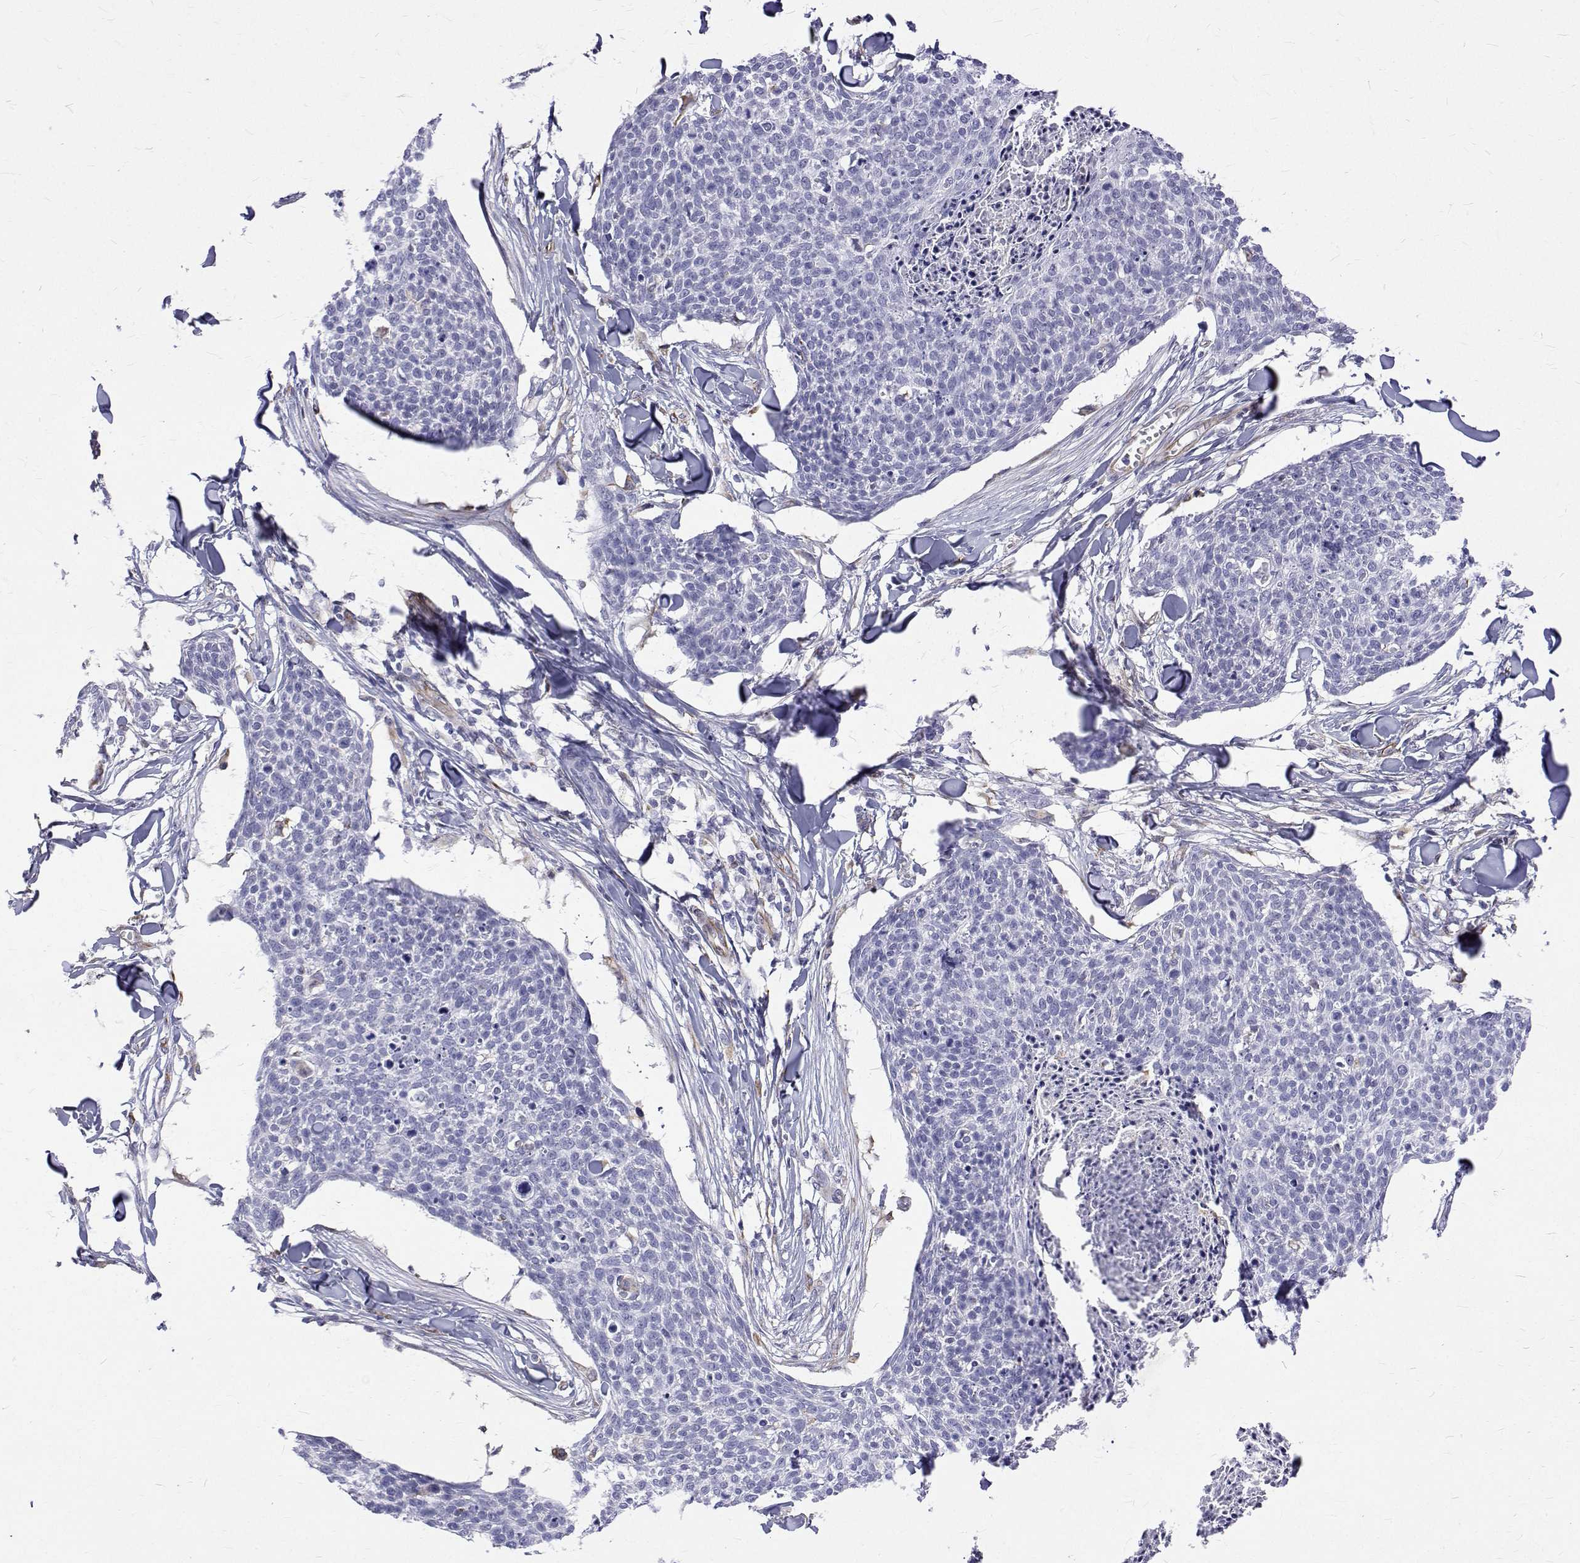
{"staining": {"intensity": "negative", "quantity": "none", "location": "none"}, "tissue": "skin cancer", "cell_type": "Tumor cells", "image_type": "cancer", "snomed": [{"axis": "morphology", "description": "Squamous cell carcinoma, NOS"}, {"axis": "topography", "description": "Skin"}, {"axis": "topography", "description": "Vulva"}], "caption": "DAB (3,3'-diaminobenzidine) immunohistochemical staining of skin squamous cell carcinoma exhibits no significant positivity in tumor cells. (Brightfield microscopy of DAB immunohistochemistry (IHC) at high magnification).", "gene": "OPRPN", "patient": {"sex": "female", "age": 75}}